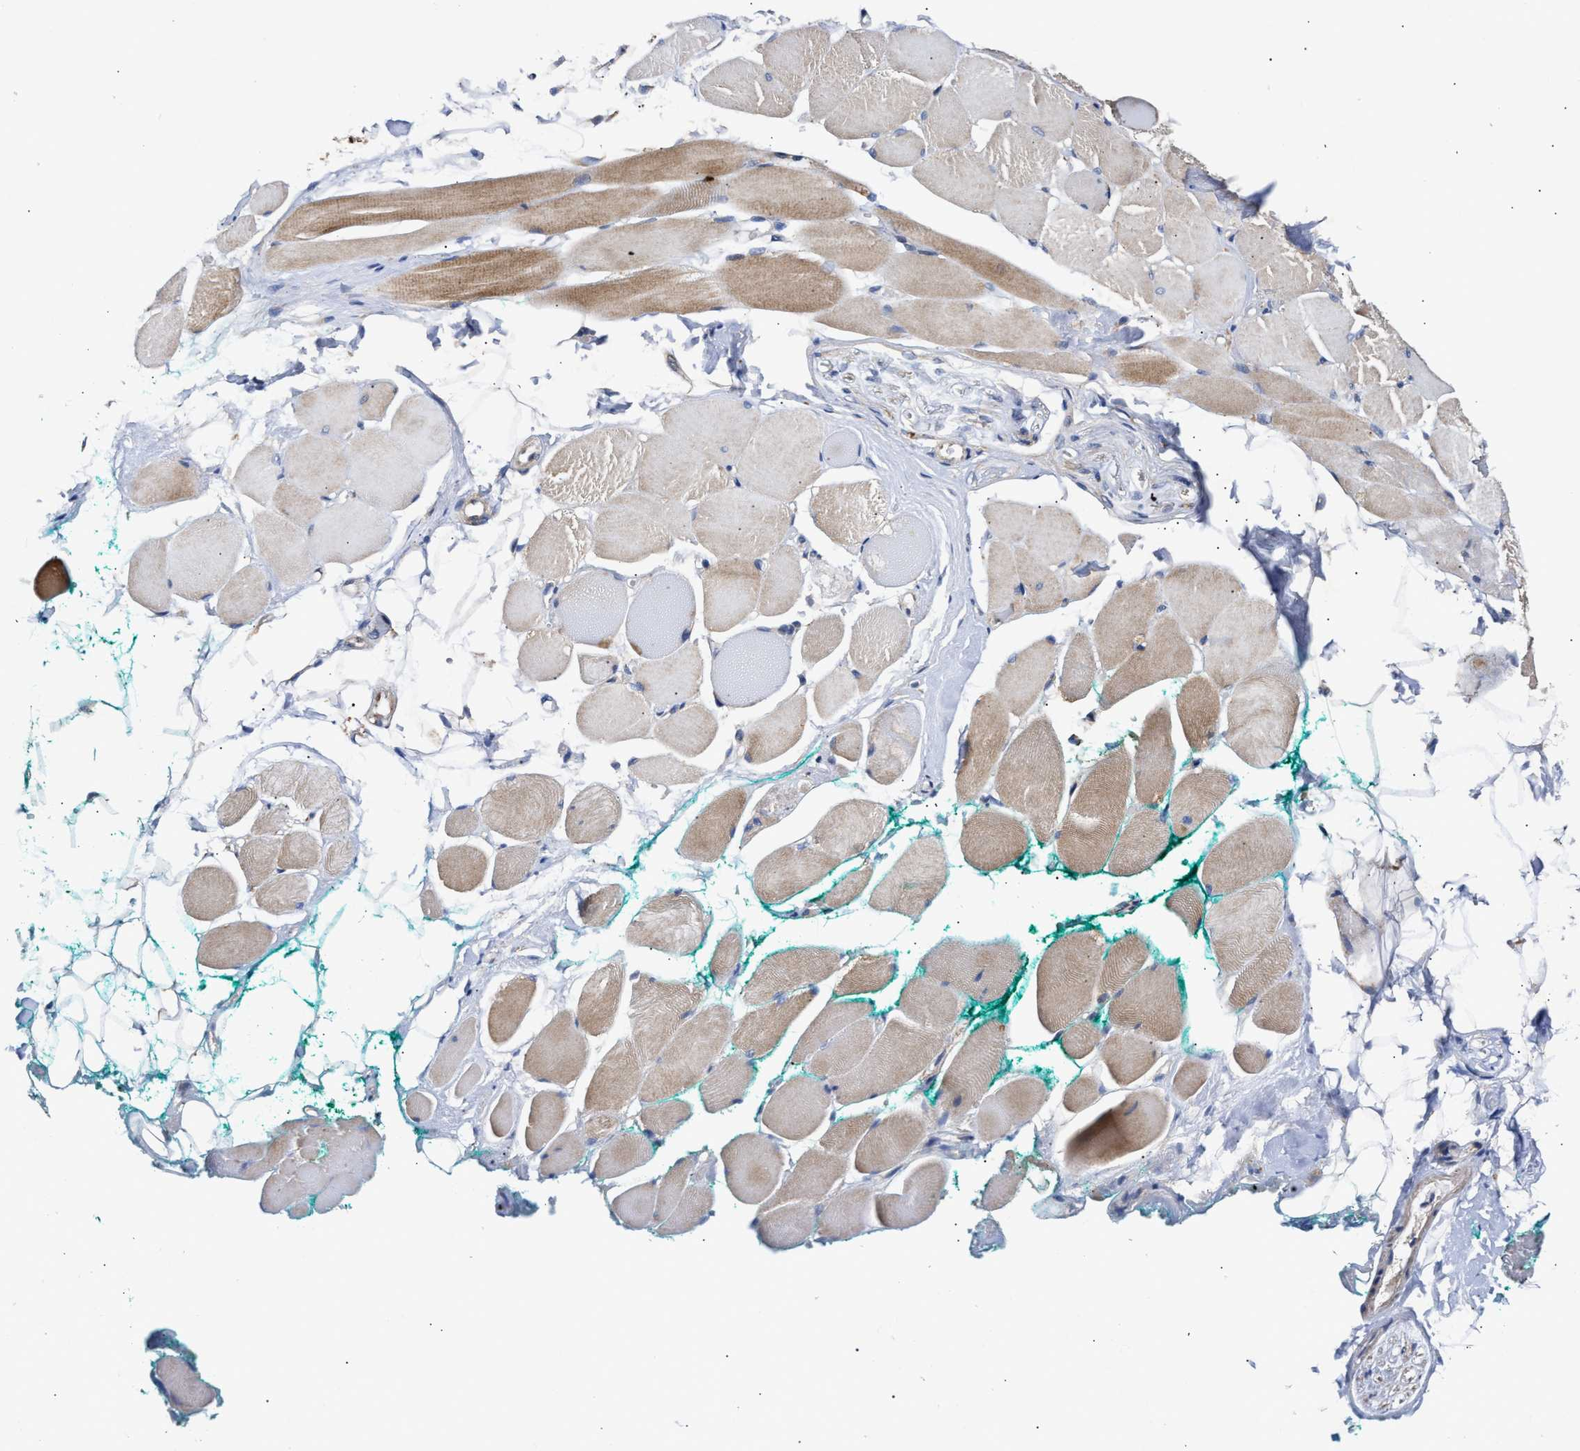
{"staining": {"intensity": "moderate", "quantity": "25%-75%", "location": "cytoplasmic/membranous"}, "tissue": "skeletal muscle", "cell_type": "Myocytes", "image_type": "normal", "snomed": [{"axis": "morphology", "description": "Normal tissue, NOS"}, {"axis": "topography", "description": "Skeletal muscle"}, {"axis": "topography", "description": "Peripheral nerve tissue"}], "caption": "Protein staining of unremarkable skeletal muscle exhibits moderate cytoplasmic/membranous expression in approximately 25%-75% of myocytes.", "gene": "MALSU1", "patient": {"sex": "female", "age": 84}}